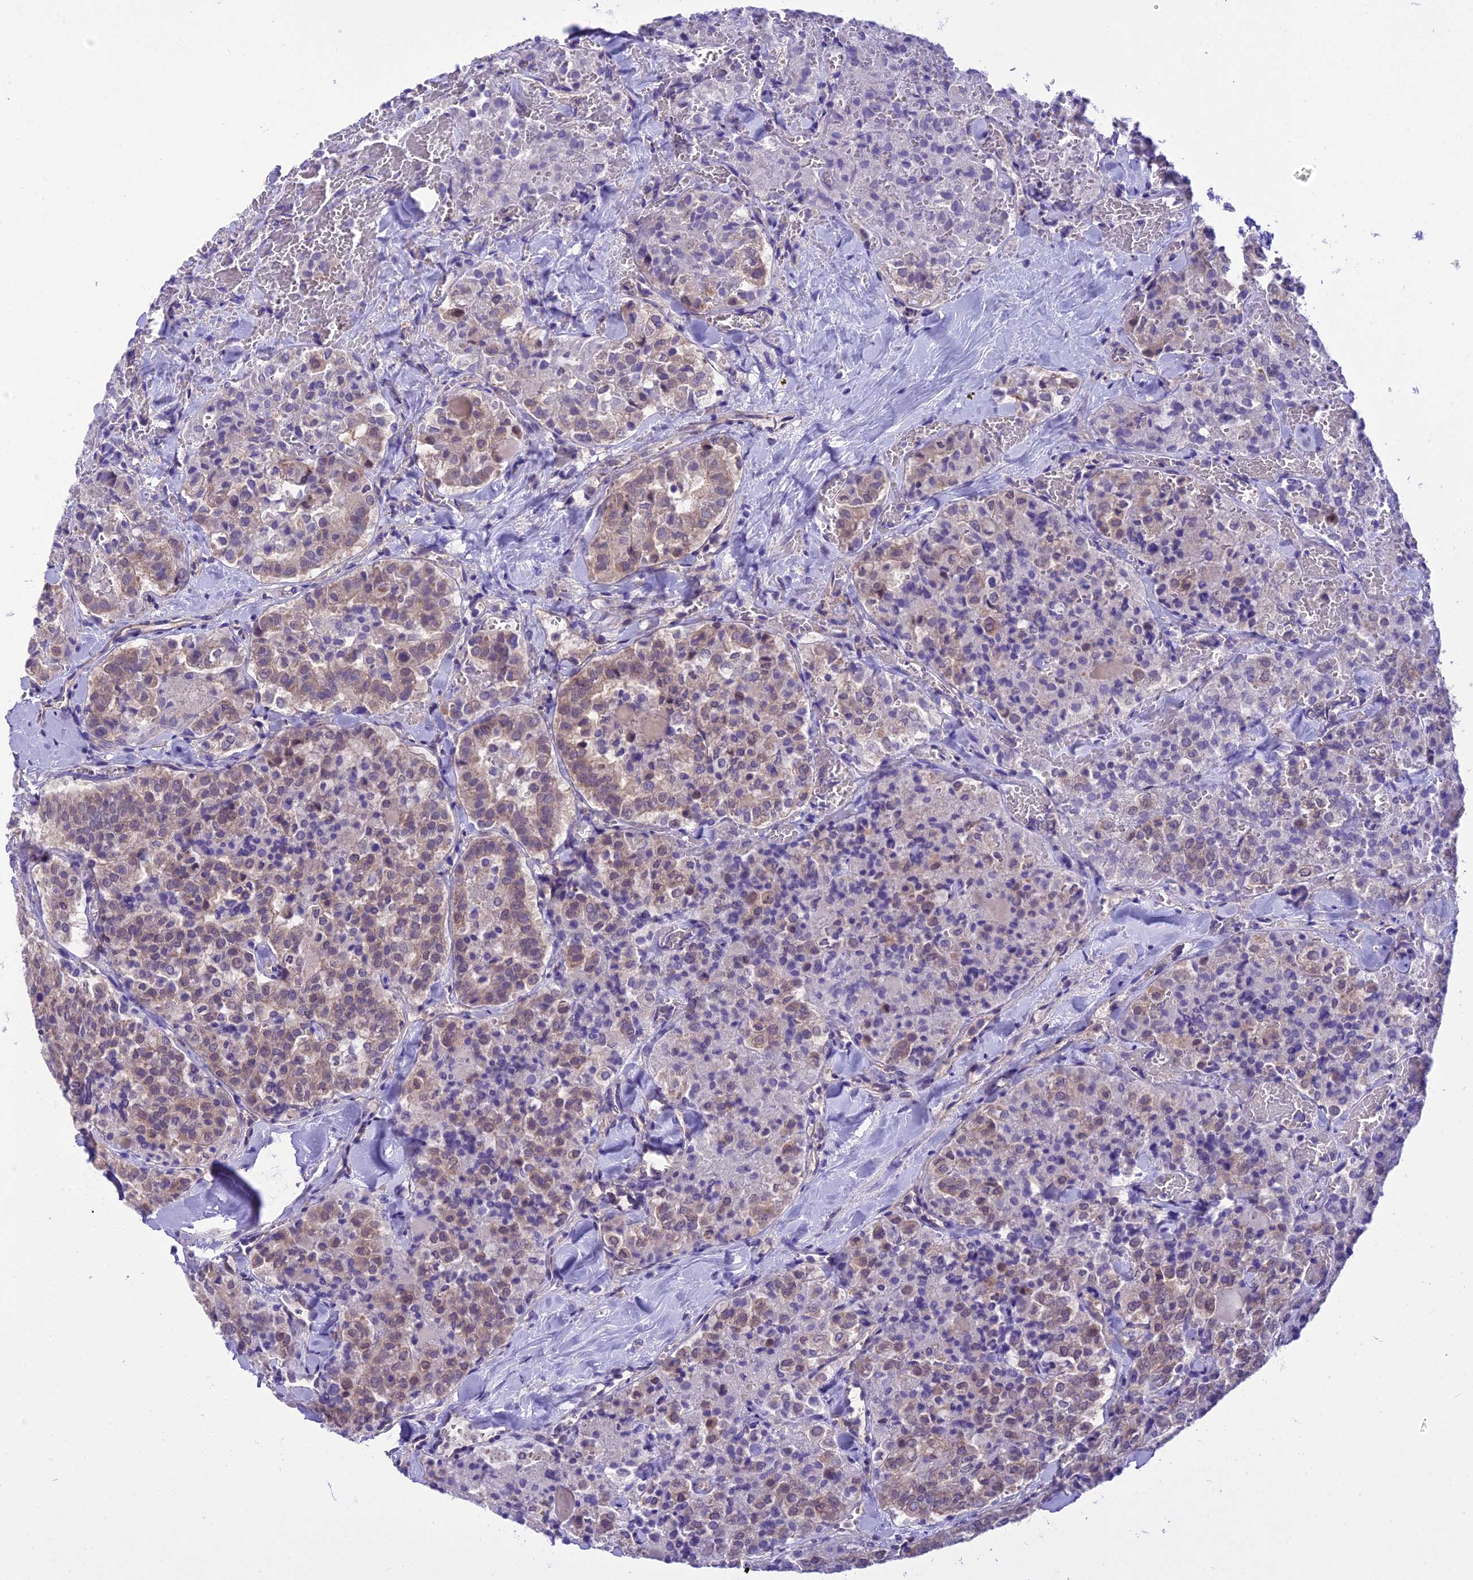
{"staining": {"intensity": "weak", "quantity": "25%-75%", "location": "cytoplasmic/membranous"}, "tissue": "thyroid cancer", "cell_type": "Tumor cells", "image_type": "cancer", "snomed": [{"axis": "morphology", "description": "Follicular adenoma carcinoma, NOS"}, {"axis": "topography", "description": "Thyroid gland"}], "caption": "IHC (DAB) staining of thyroid cancer shows weak cytoplasmic/membranous protein expression in approximately 25%-75% of tumor cells.", "gene": "BORCS6", "patient": {"sex": "male", "age": 75}}